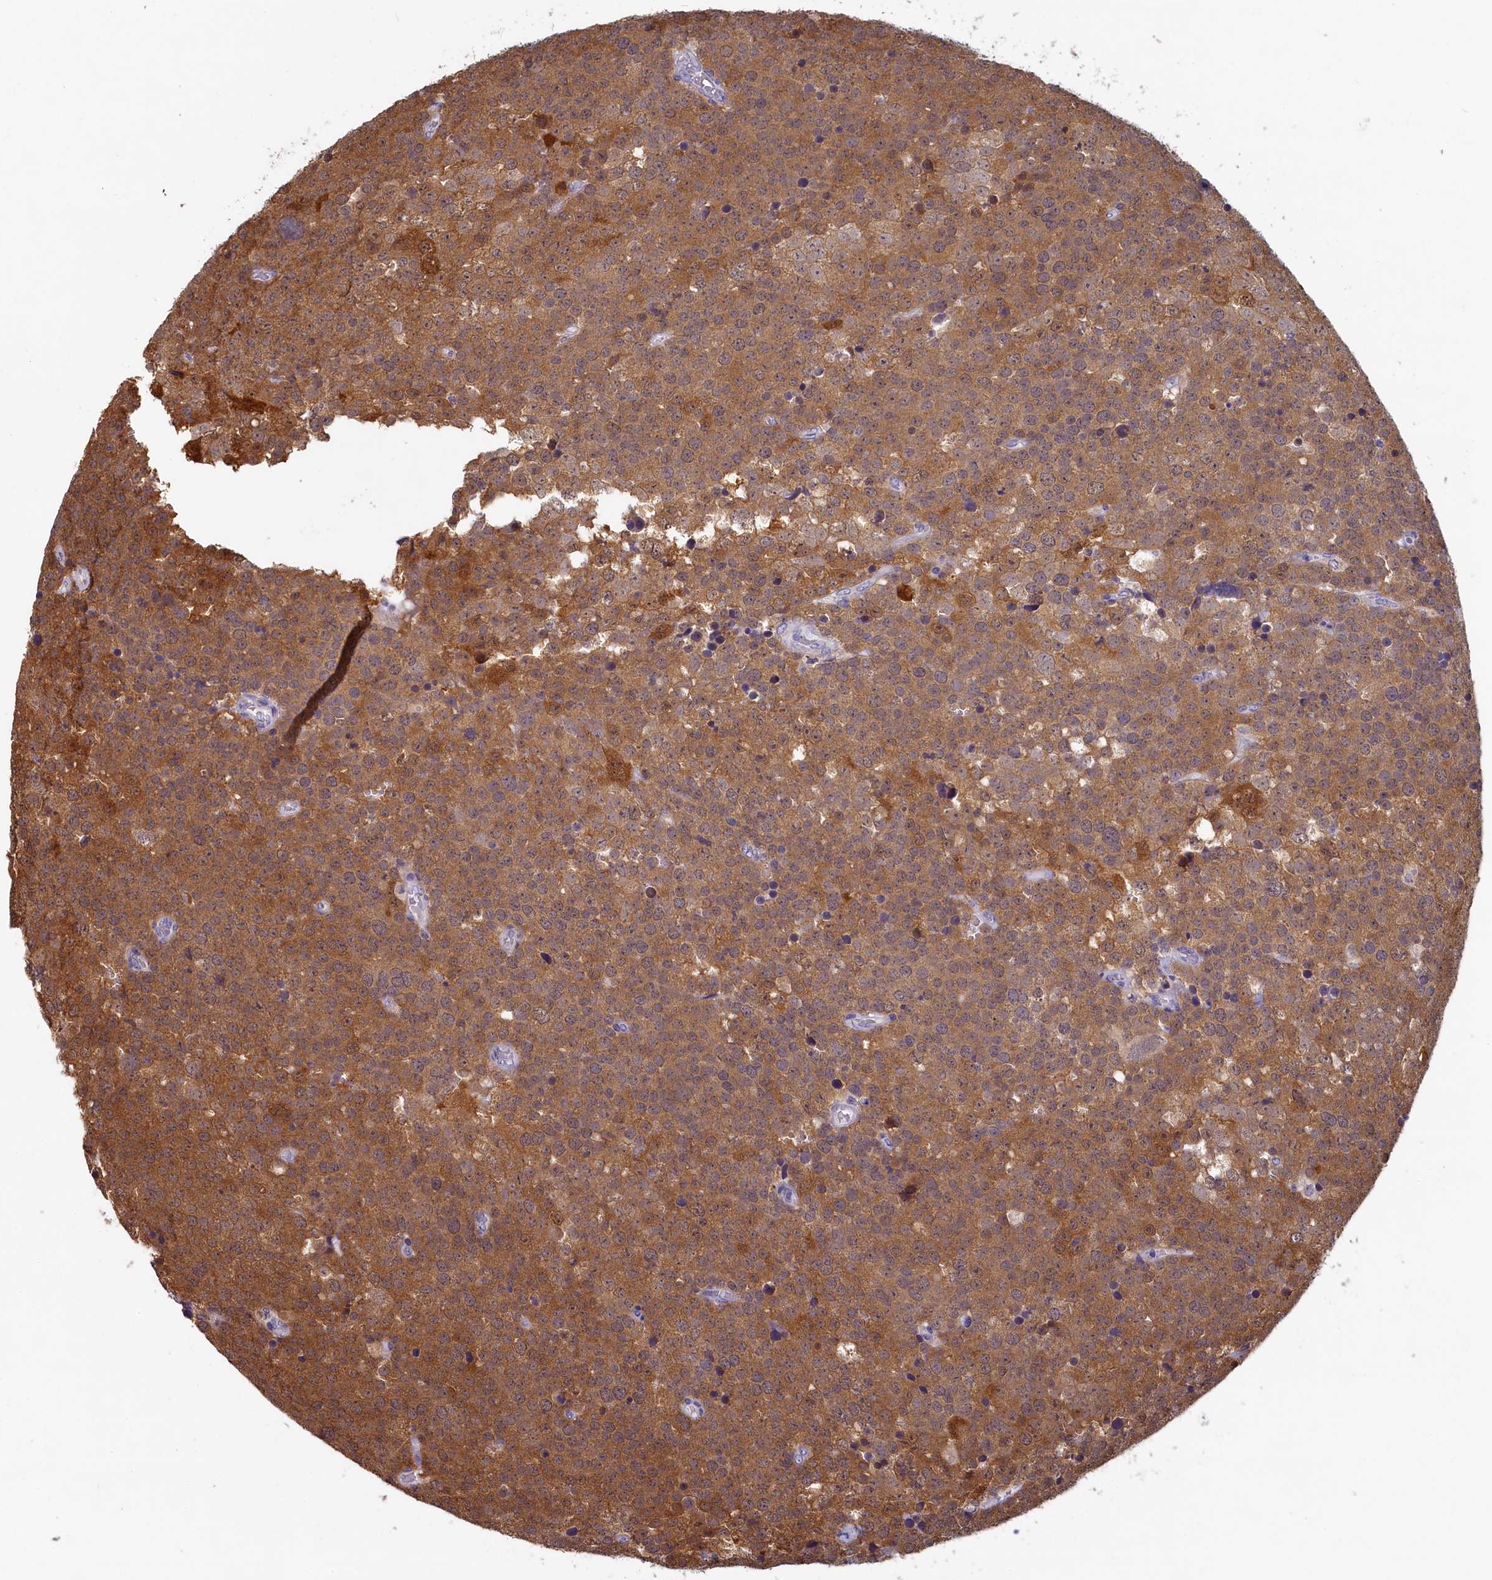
{"staining": {"intensity": "moderate", "quantity": ">75%", "location": "cytoplasmic/membranous,nuclear"}, "tissue": "testis cancer", "cell_type": "Tumor cells", "image_type": "cancer", "snomed": [{"axis": "morphology", "description": "Seminoma, NOS"}, {"axis": "topography", "description": "Testis"}], "caption": "Immunohistochemical staining of testis seminoma demonstrates medium levels of moderate cytoplasmic/membranous and nuclear expression in about >75% of tumor cells.", "gene": "UCHL3", "patient": {"sex": "male", "age": 71}}